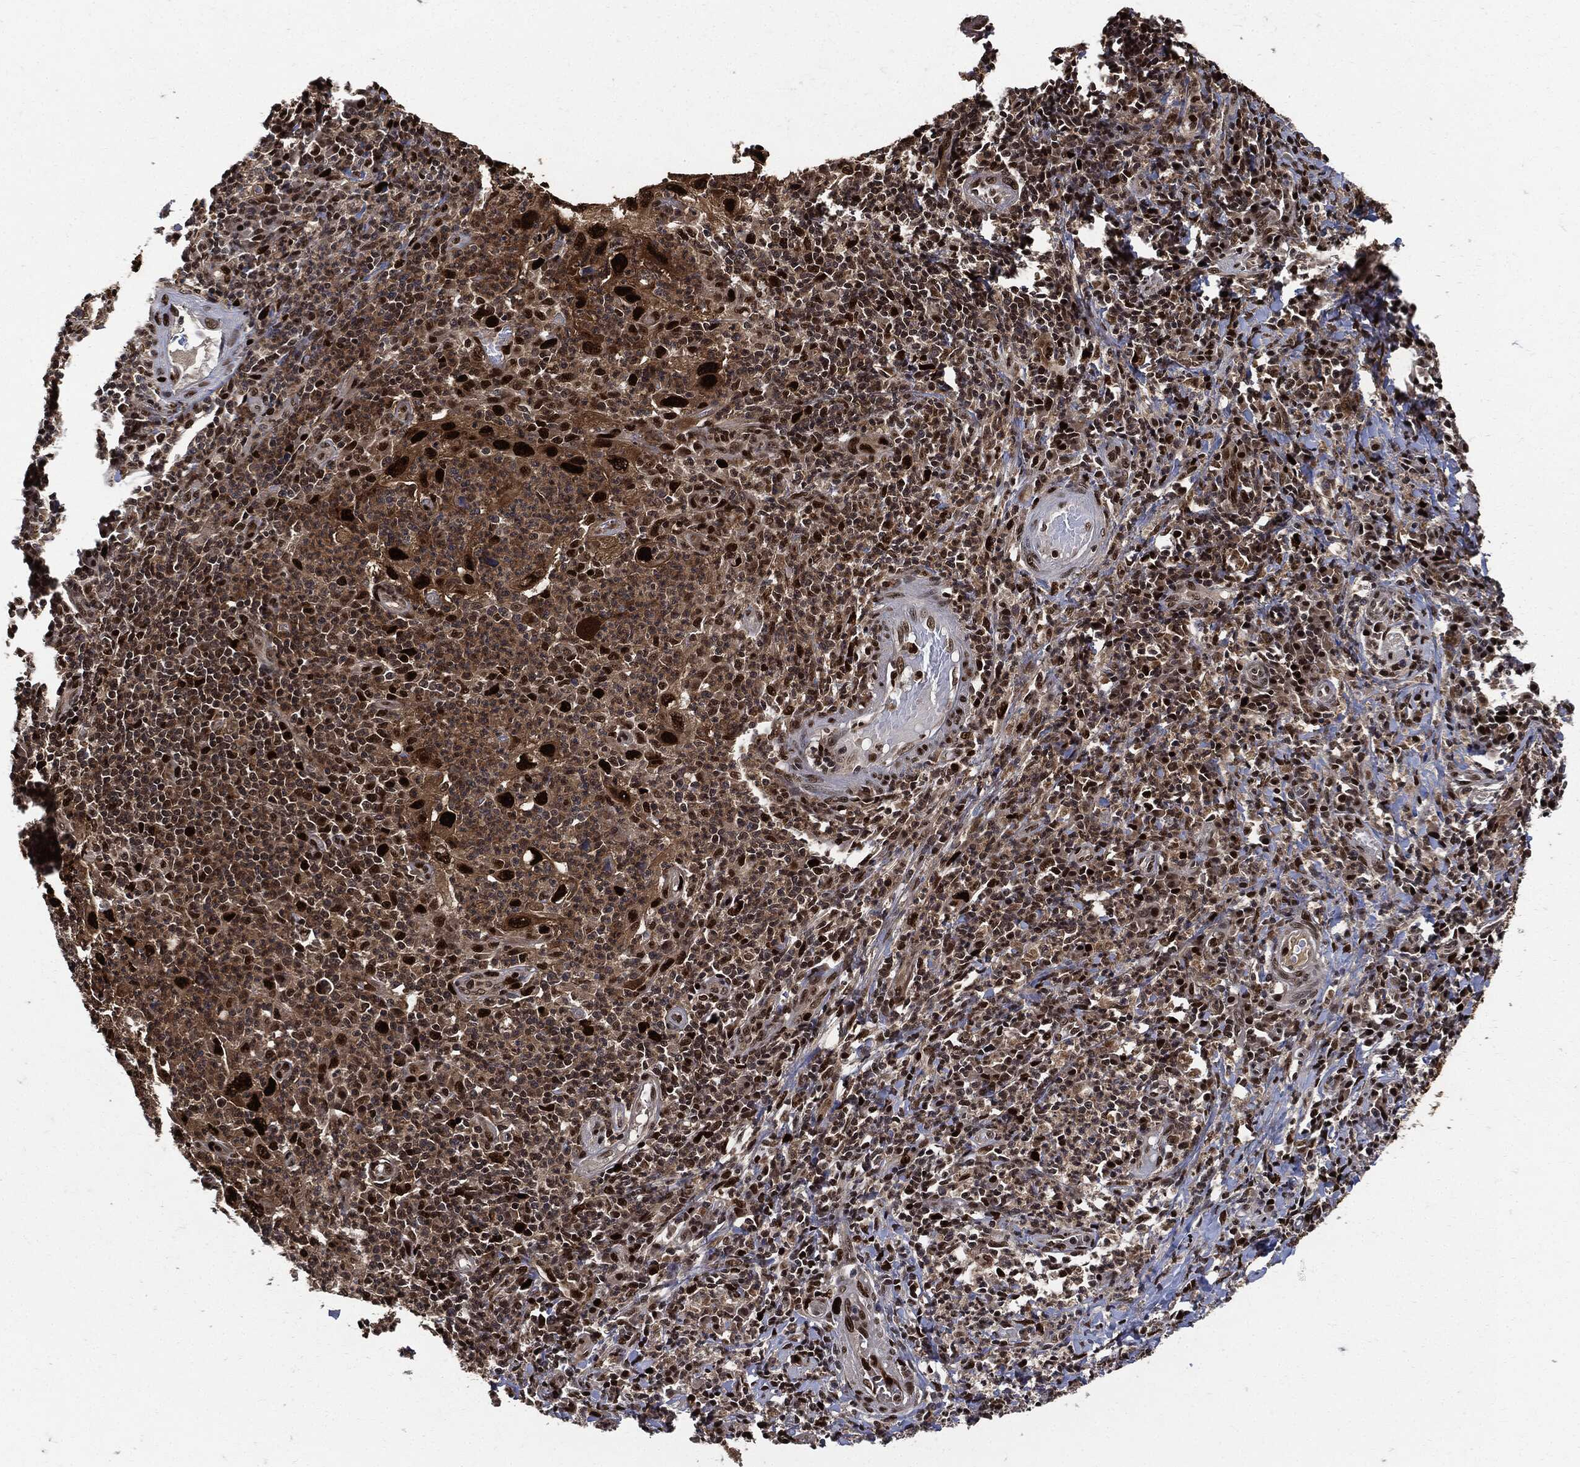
{"staining": {"intensity": "strong", "quantity": ">75%", "location": "nuclear"}, "tissue": "cervical cancer", "cell_type": "Tumor cells", "image_type": "cancer", "snomed": [{"axis": "morphology", "description": "Squamous cell carcinoma, NOS"}, {"axis": "topography", "description": "Cervix"}], "caption": "Immunohistochemical staining of cervical cancer (squamous cell carcinoma) exhibits strong nuclear protein positivity in approximately >75% of tumor cells. (DAB IHC, brown staining for protein, blue staining for nuclei).", "gene": "PCNA", "patient": {"sex": "female", "age": 26}}